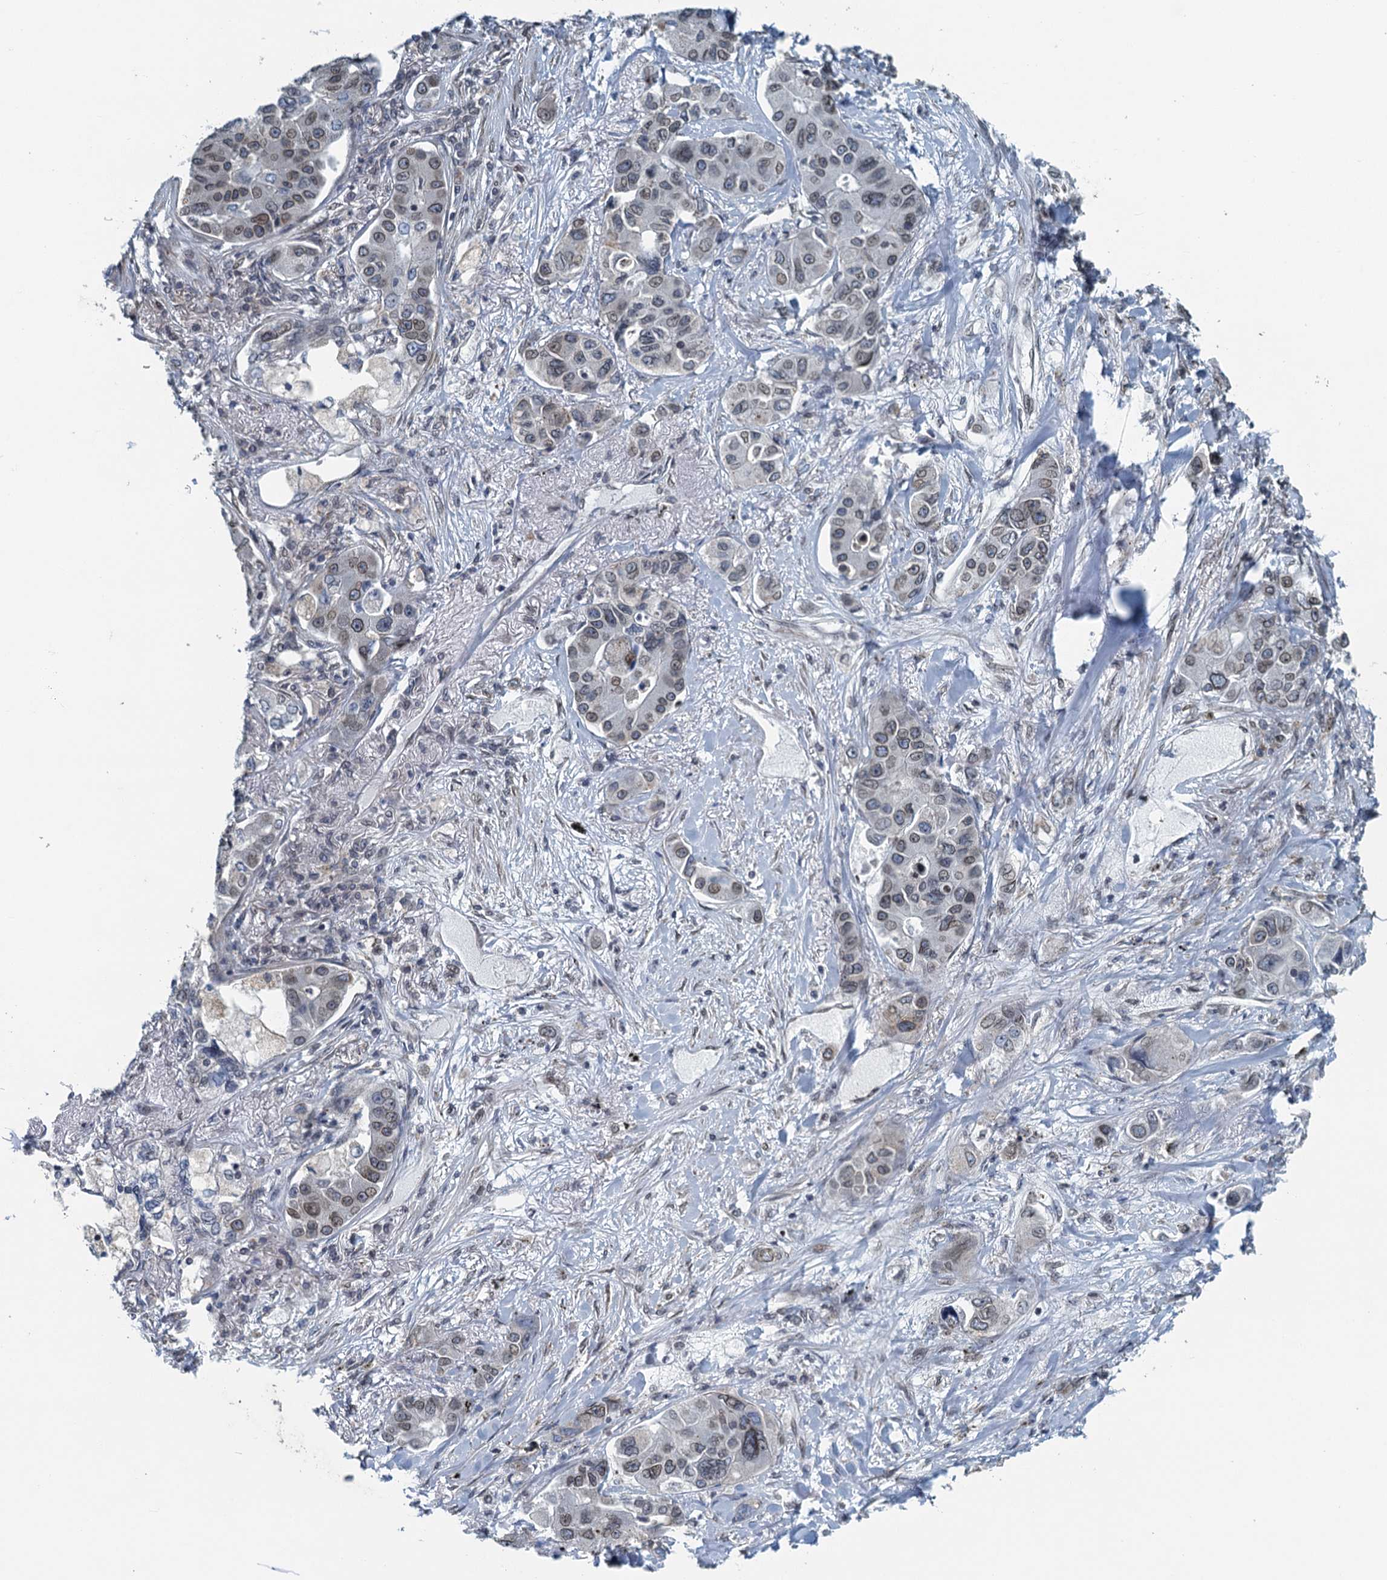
{"staining": {"intensity": "weak", "quantity": "25%-75%", "location": "cytoplasmic/membranous,nuclear"}, "tissue": "lung cancer", "cell_type": "Tumor cells", "image_type": "cancer", "snomed": [{"axis": "morphology", "description": "Adenocarcinoma, NOS"}, {"axis": "topography", "description": "Lung"}], "caption": "Weak cytoplasmic/membranous and nuclear protein staining is present in approximately 25%-75% of tumor cells in lung cancer.", "gene": "CCDC34", "patient": {"sex": "male", "age": 49}}